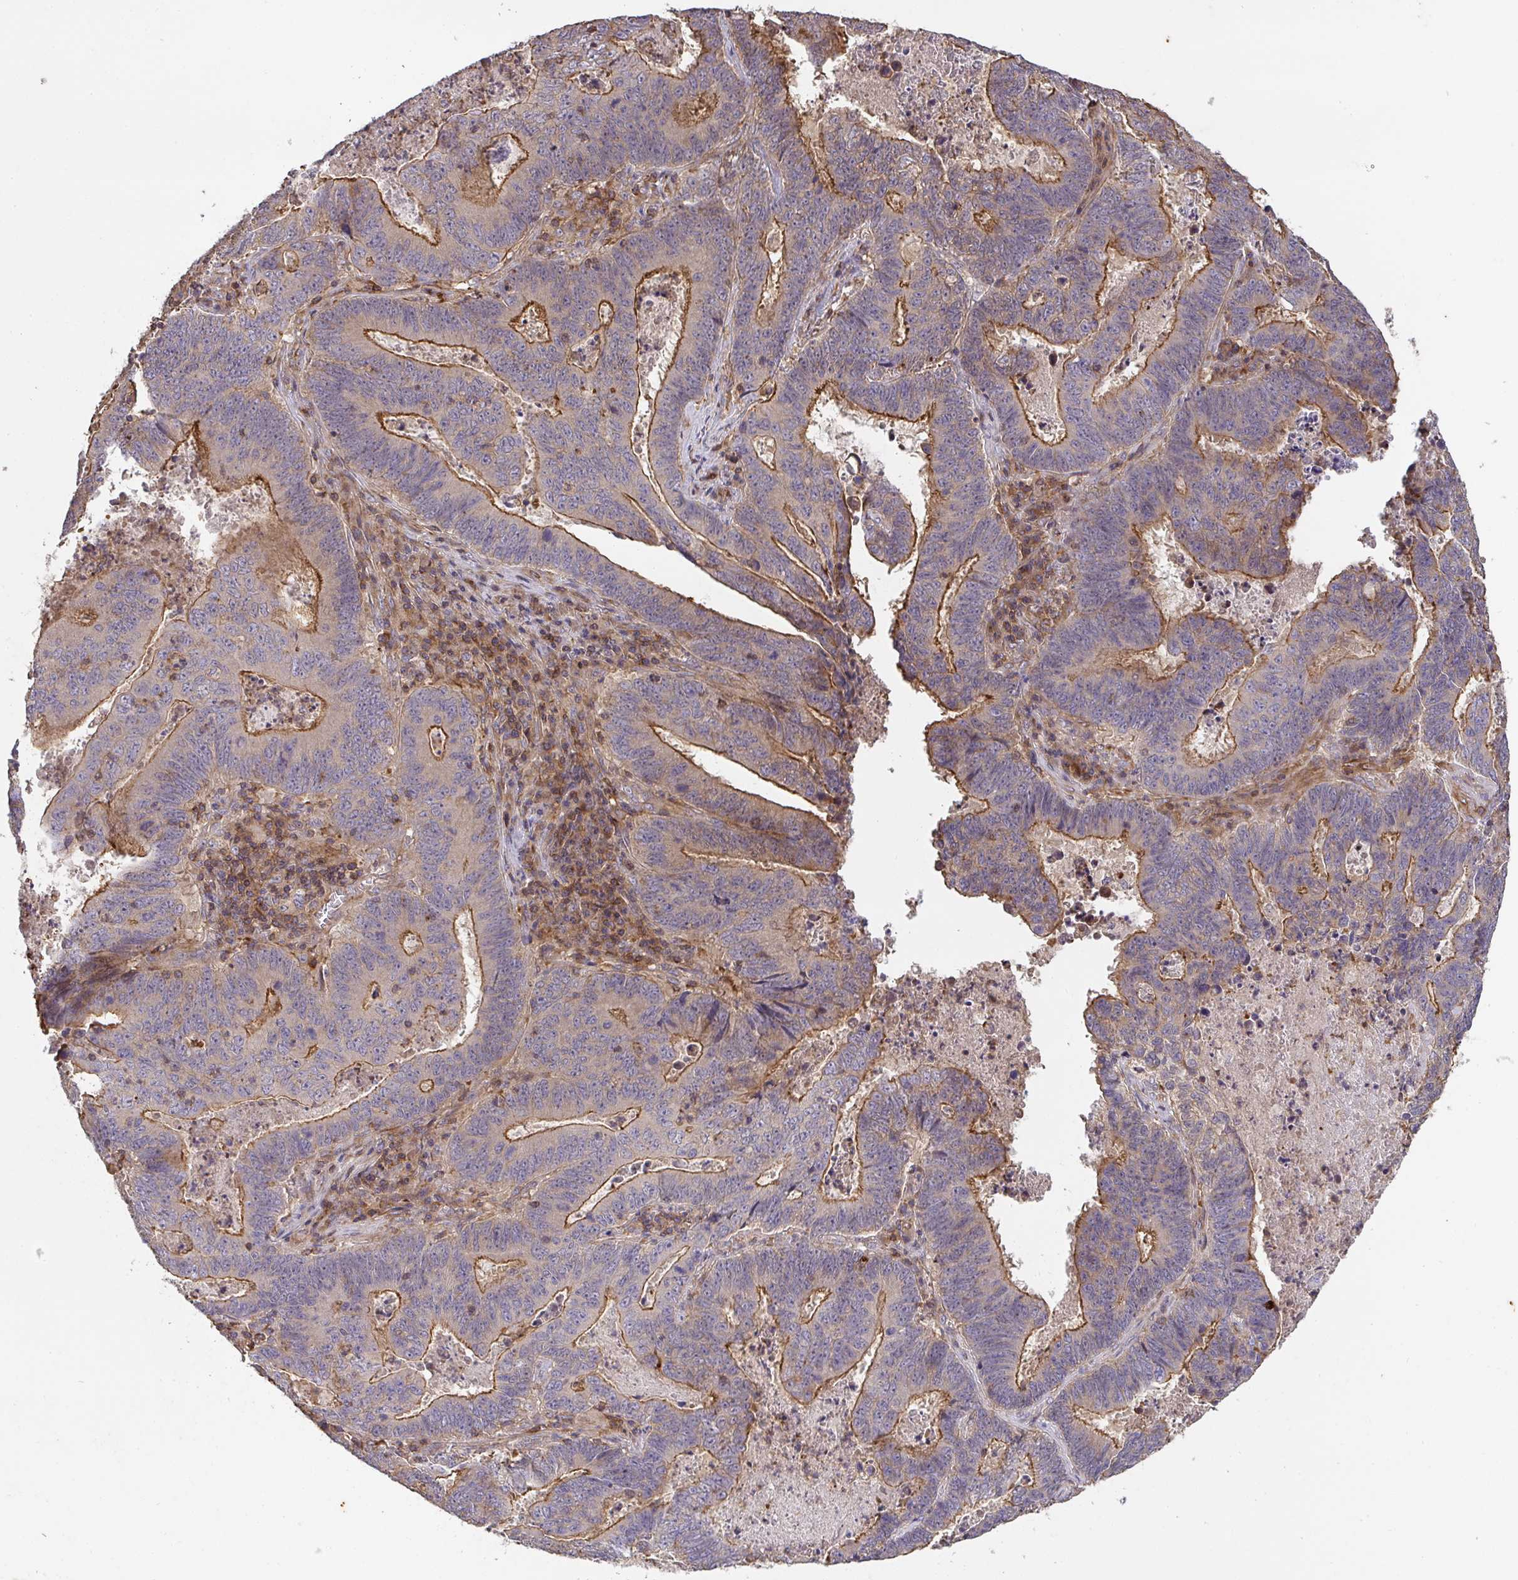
{"staining": {"intensity": "moderate", "quantity": ">75%", "location": "cytoplasmic/membranous"}, "tissue": "lung cancer", "cell_type": "Tumor cells", "image_type": "cancer", "snomed": [{"axis": "morphology", "description": "Aneuploidy"}, {"axis": "morphology", "description": "Adenocarcinoma, NOS"}, {"axis": "morphology", "description": "Adenocarcinoma primary or metastatic"}, {"axis": "topography", "description": "Lung"}], "caption": "A brown stain highlights moderate cytoplasmic/membranous staining of a protein in lung cancer (adenocarcinoma) tumor cells.", "gene": "TNMD", "patient": {"sex": "female", "age": 75}}